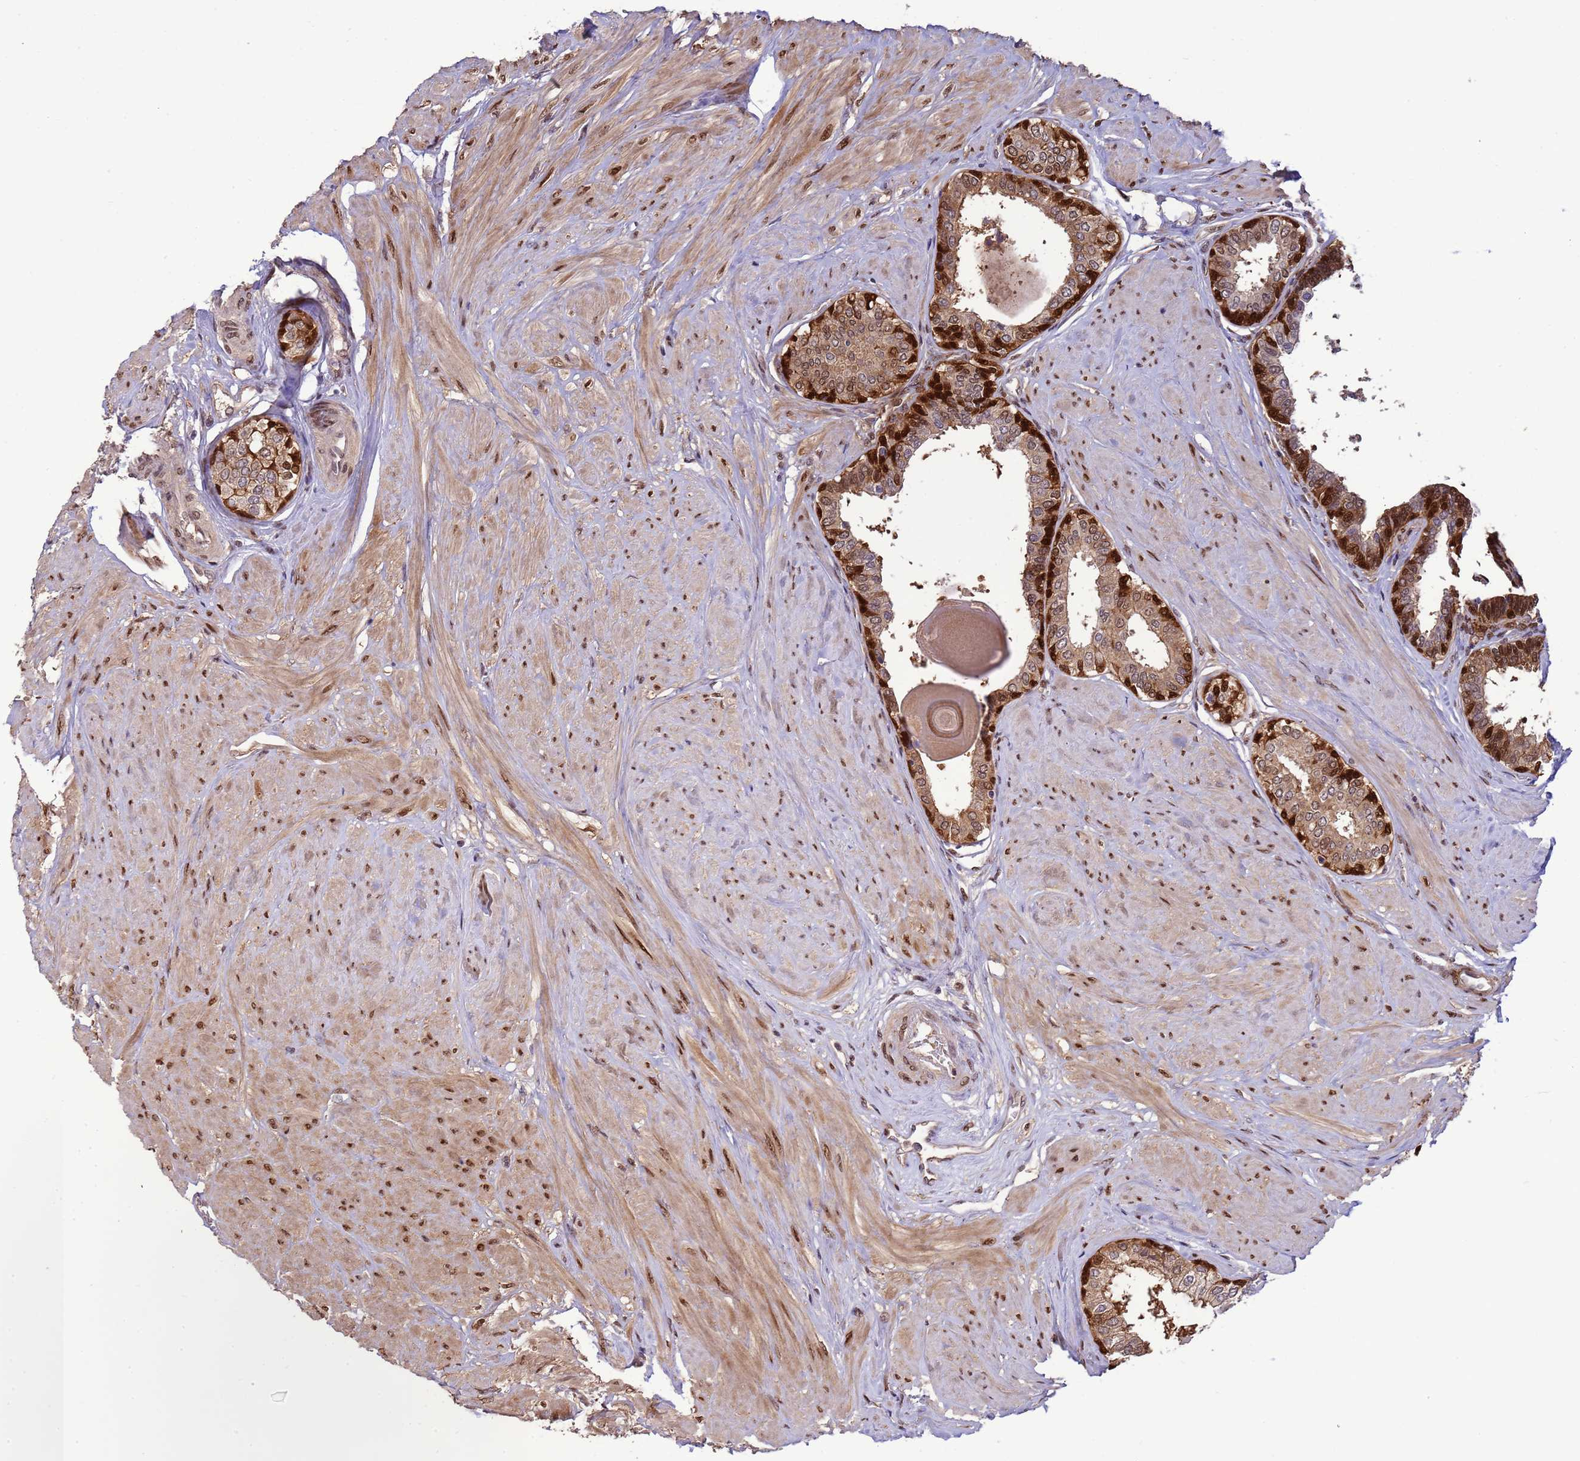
{"staining": {"intensity": "strong", "quantity": "25%-75%", "location": "cytoplasmic/membranous,nuclear"}, "tissue": "prostate", "cell_type": "Glandular cells", "image_type": "normal", "snomed": [{"axis": "morphology", "description": "Normal tissue, NOS"}, {"axis": "topography", "description": "Prostate"}], "caption": "Unremarkable prostate was stained to show a protein in brown. There is high levels of strong cytoplasmic/membranous,nuclear expression in approximately 25%-75% of glandular cells. Using DAB (3,3'-diaminobenzidine) (brown) and hematoxylin (blue) stains, captured at high magnification using brightfield microscopy.", "gene": "ZBTB5", "patient": {"sex": "male", "age": 48}}